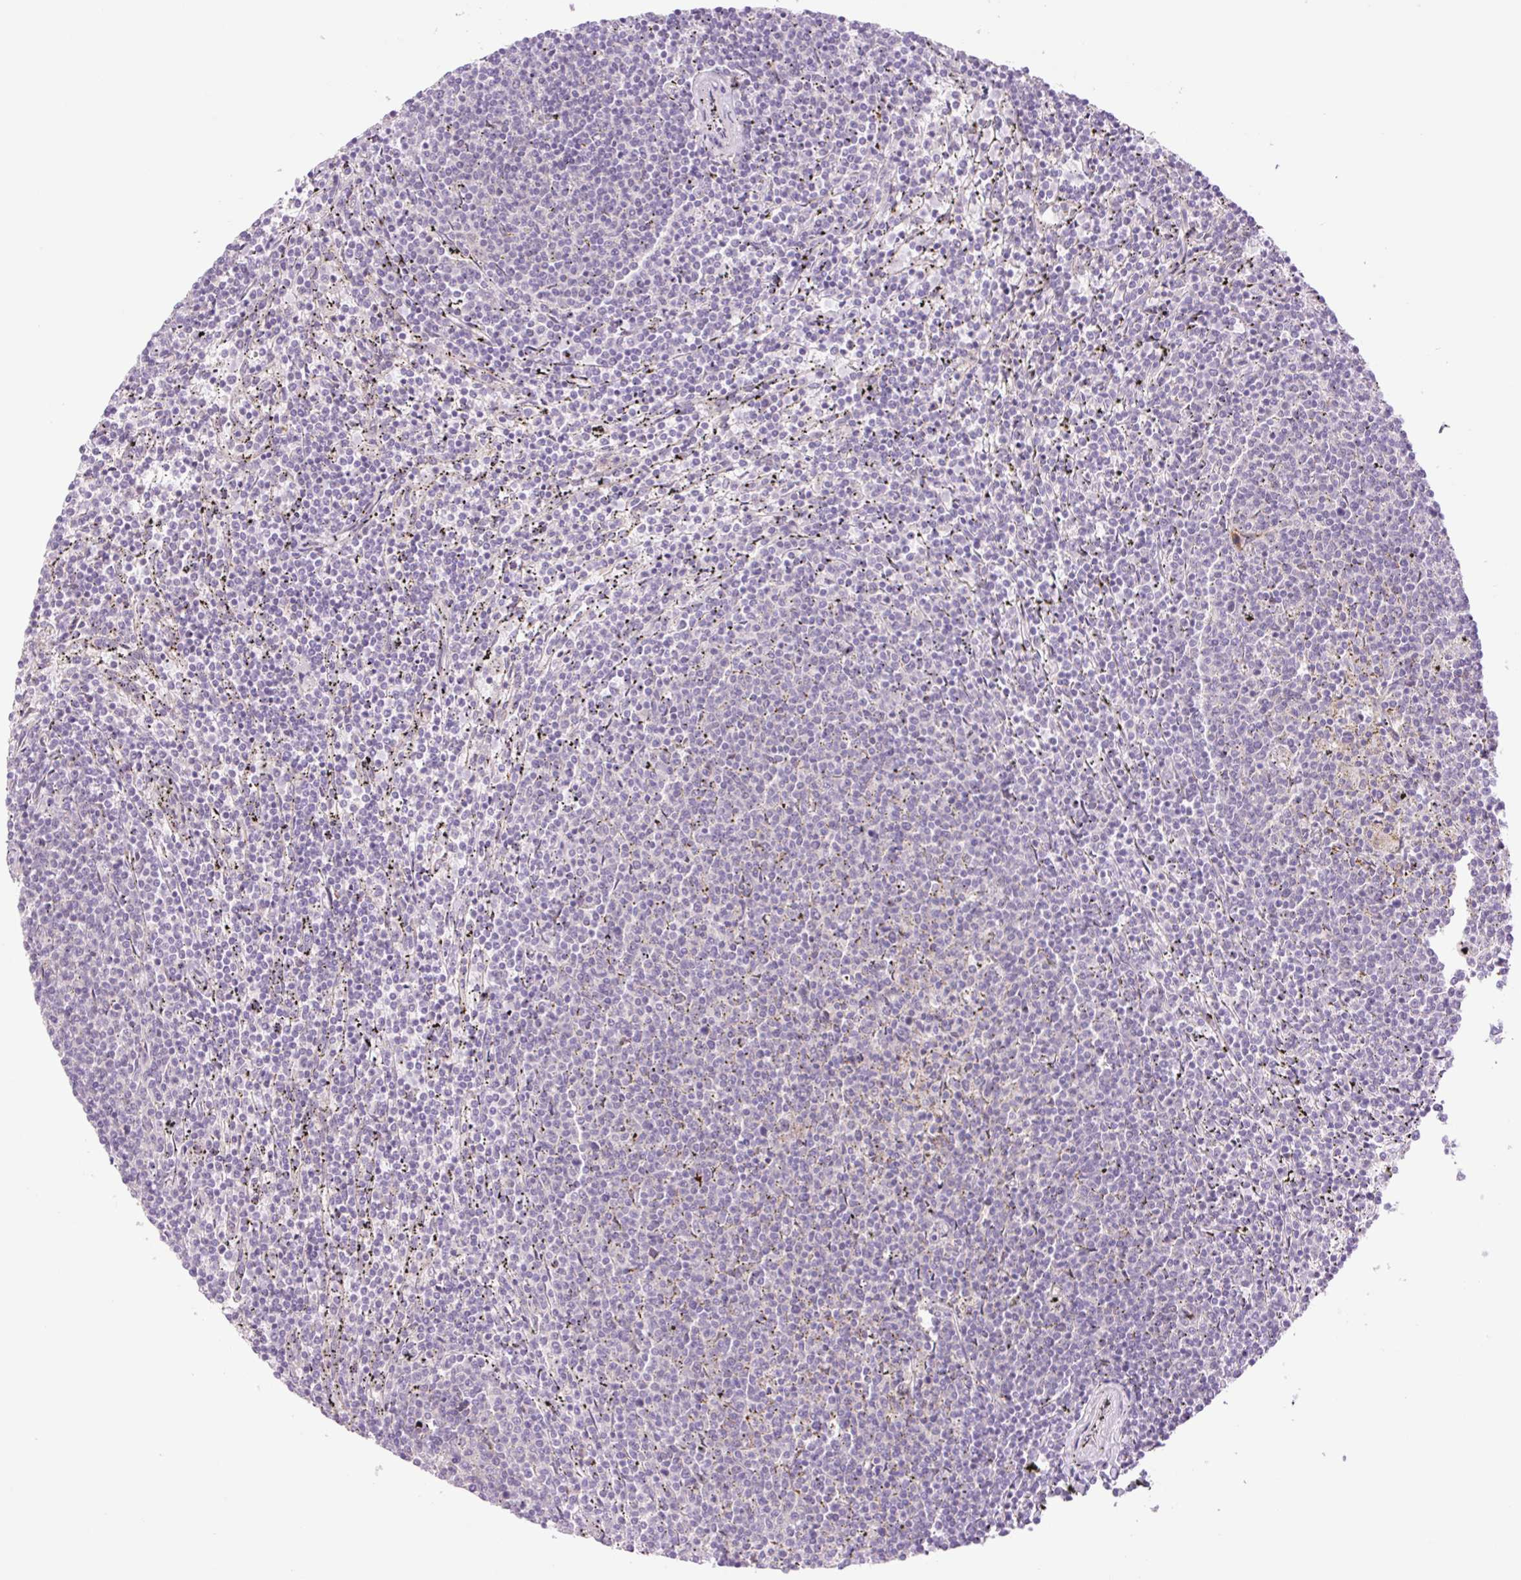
{"staining": {"intensity": "negative", "quantity": "none", "location": "none"}, "tissue": "lymphoma", "cell_type": "Tumor cells", "image_type": "cancer", "snomed": [{"axis": "morphology", "description": "Malignant lymphoma, non-Hodgkin's type, Low grade"}, {"axis": "topography", "description": "Spleen"}], "caption": "Tumor cells are negative for protein expression in human low-grade malignant lymphoma, non-Hodgkin's type.", "gene": "COL5A1", "patient": {"sex": "female", "age": 50}}